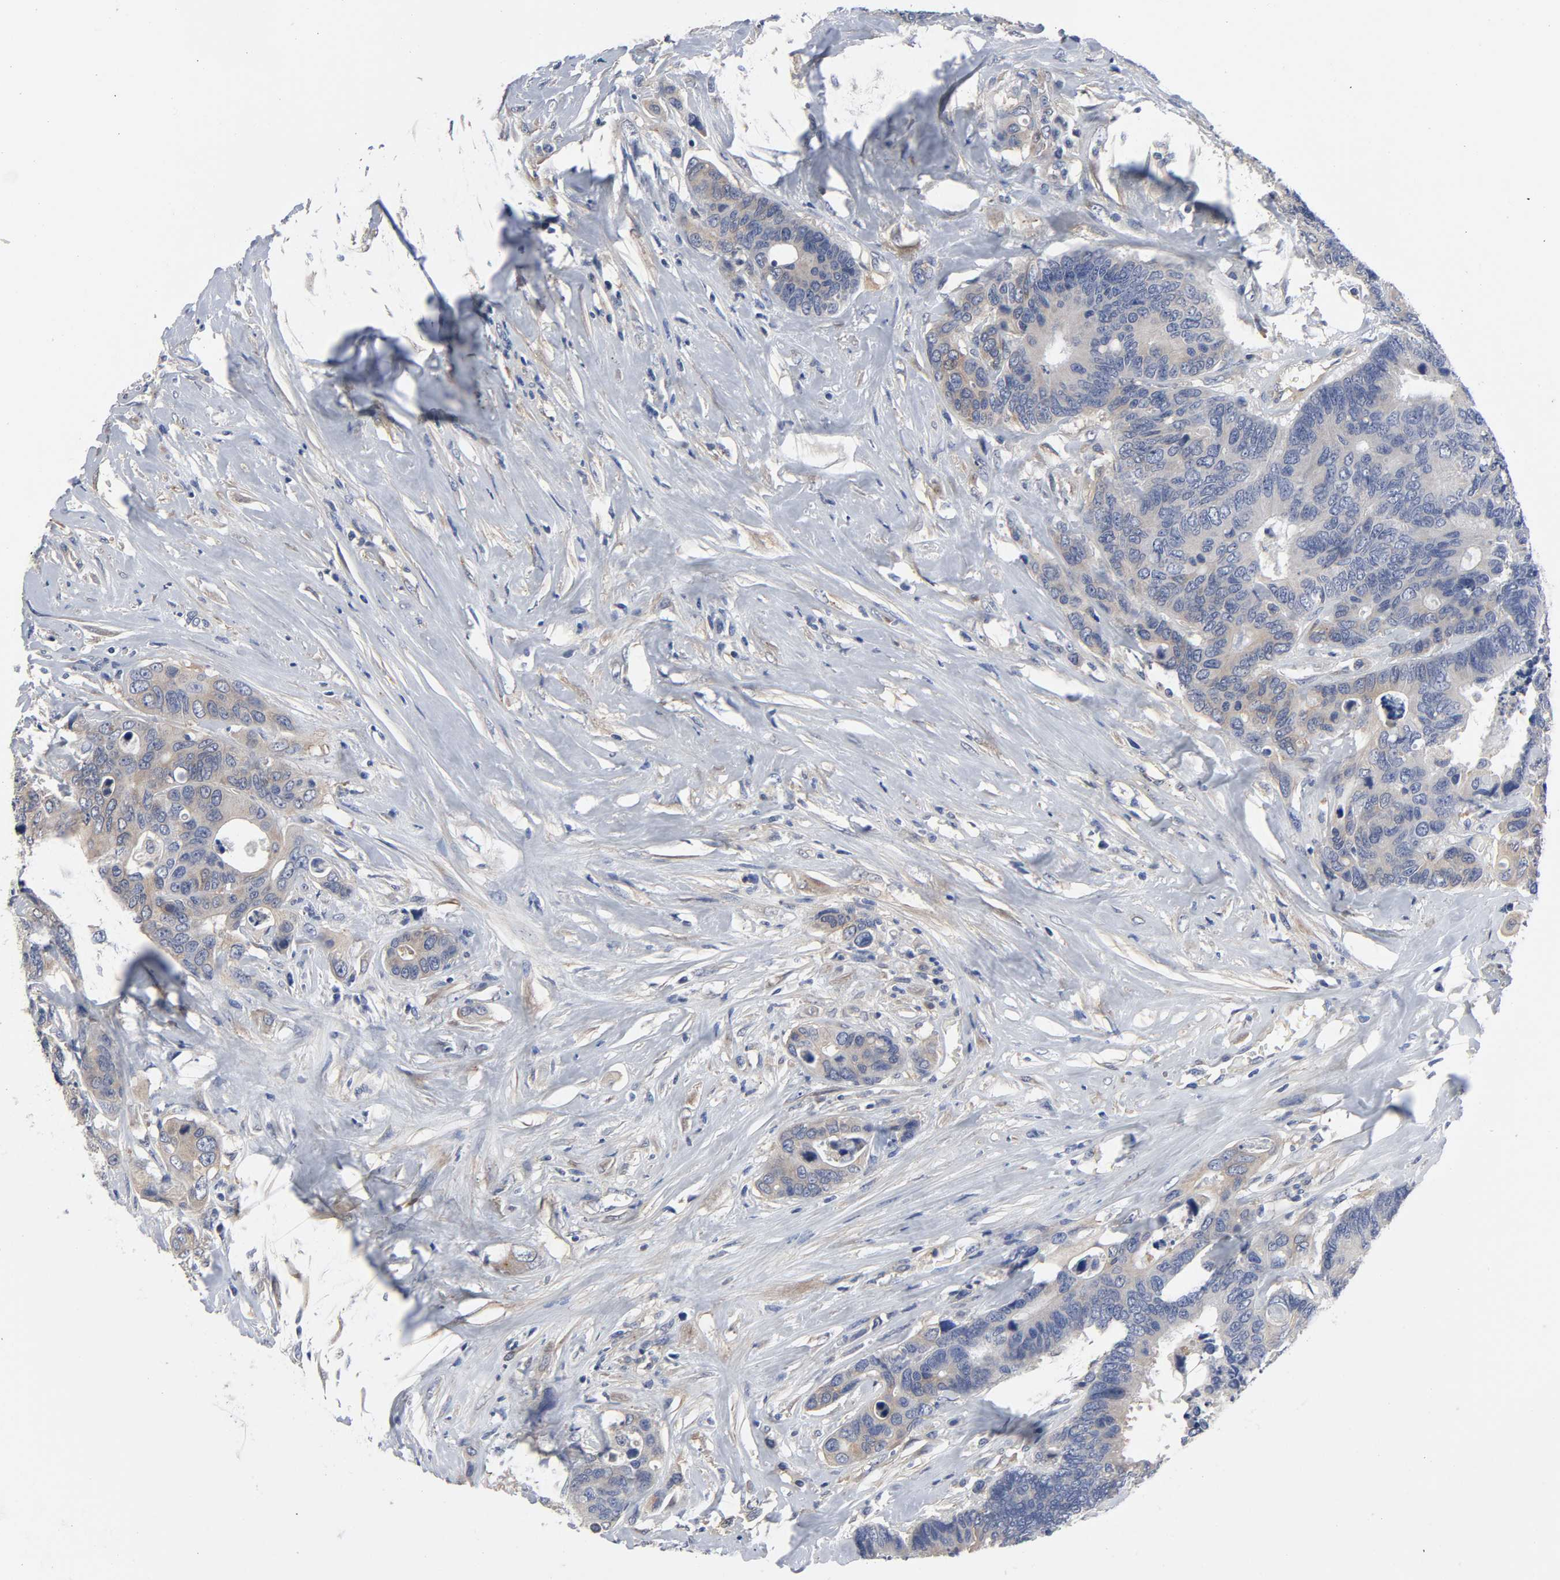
{"staining": {"intensity": "moderate", "quantity": "25%-75%", "location": "cytoplasmic/membranous"}, "tissue": "colorectal cancer", "cell_type": "Tumor cells", "image_type": "cancer", "snomed": [{"axis": "morphology", "description": "Adenocarcinoma, NOS"}, {"axis": "topography", "description": "Rectum"}], "caption": "Protein expression analysis of colorectal cancer (adenocarcinoma) shows moderate cytoplasmic/membranous expression in about 25%-75% of tumor cells.", "gene": "DYNLT3", "patient": {"sex": "male", "age": 55}}